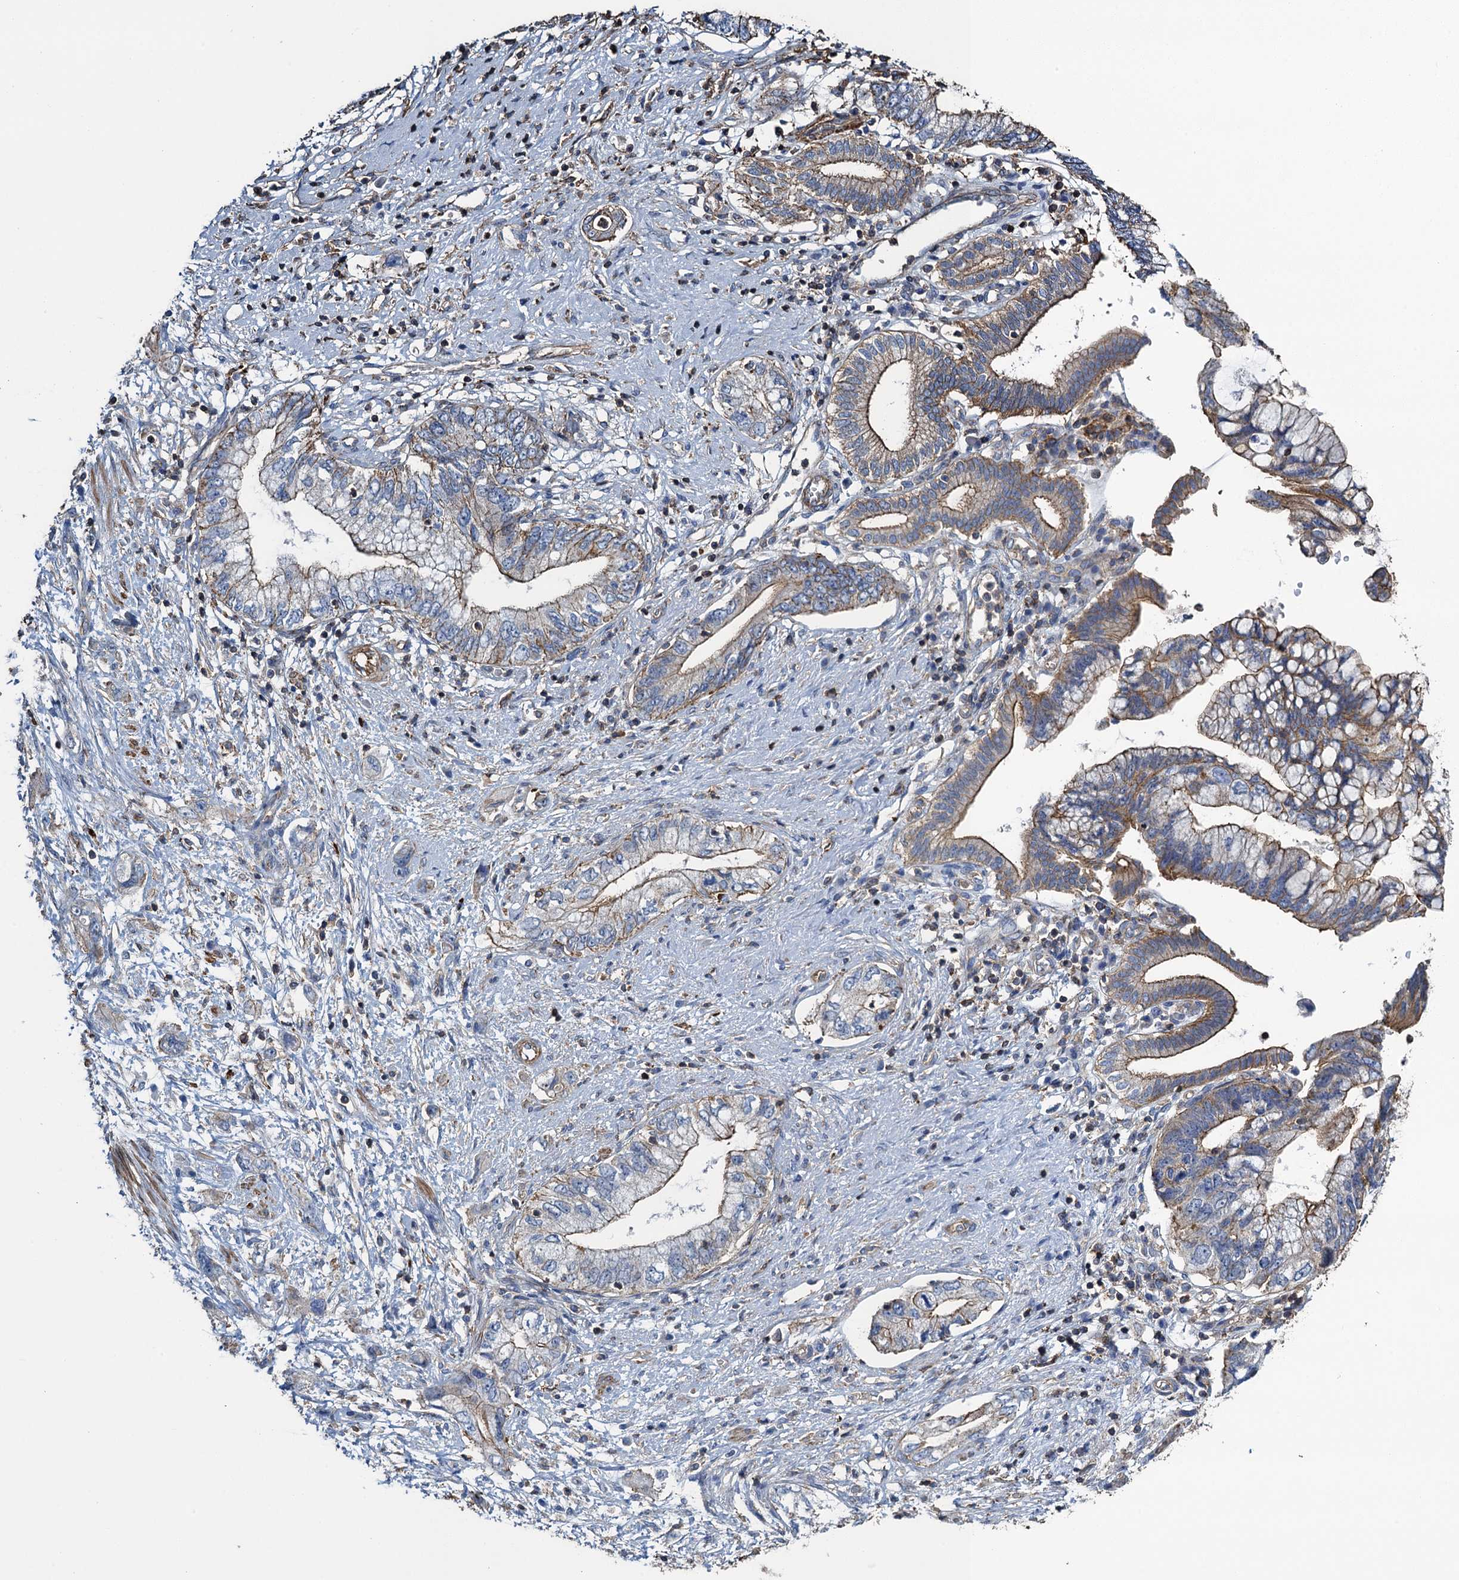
{"staining": {"intensity": "moderate", "quantity": "25%-75%", "location": "cytoplasmic/membranous"}, "tissue": "pancreatic cancer", "cell_type": "Tumor cells", "image_type": "cancer", "snomed": [{"axis": "morphology", "description": "Adenocarcinoma, NOS"}, {"axis": "topography", "description": "Pancreas"}], "caption": "This is a histology image of IHC staining of pancreatic cancer, which shows moderate positivity in the cytoplasmic/membranous of tumor cells.", "gene": "PROSER2", "patient": {"sex": "female", "age": 73}}